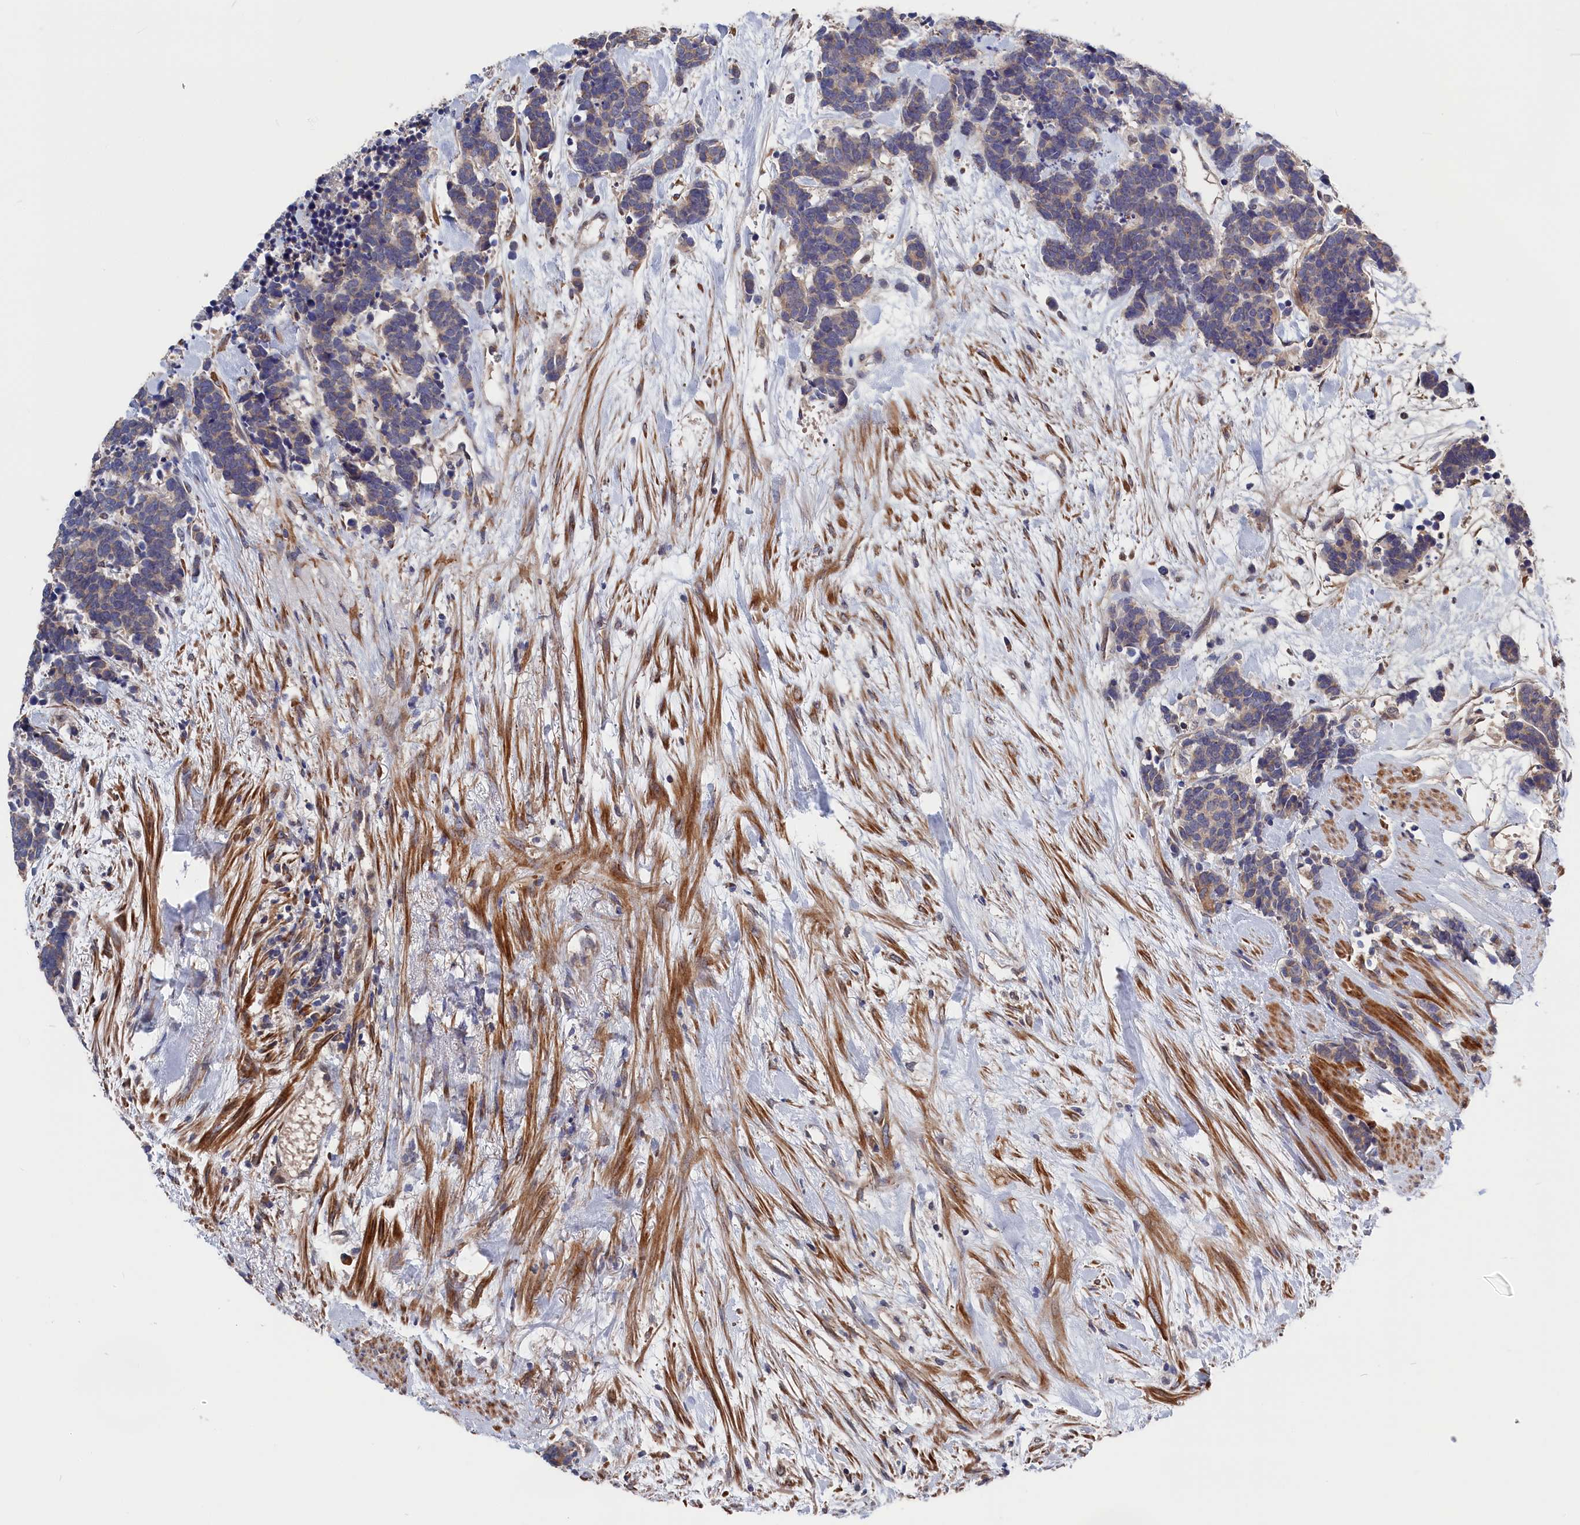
{"staining": {"intensity": "negative", "quantity": "none", "location": "none"}, "tissue": "carcinoid", "cell_type": "Tumor cells", "image_type": "cancer", "snomed": [{"axis": "morphology", "description": "Carcinoma, NOS"}, {"axis": "morphology", "description": "Carcinoid, malignant, NOS"}, {"axis": "topography", "description": "Prostate"}], "caption": "High magnification brightfield microscopy of carcinoid (malignant) stained with DAB (brown) and counterstained with hematoxylin (blue): tumor cells show no significant staining.", "gene": "CYB5D2", "patient": {"sex": "male", "age": 57}}